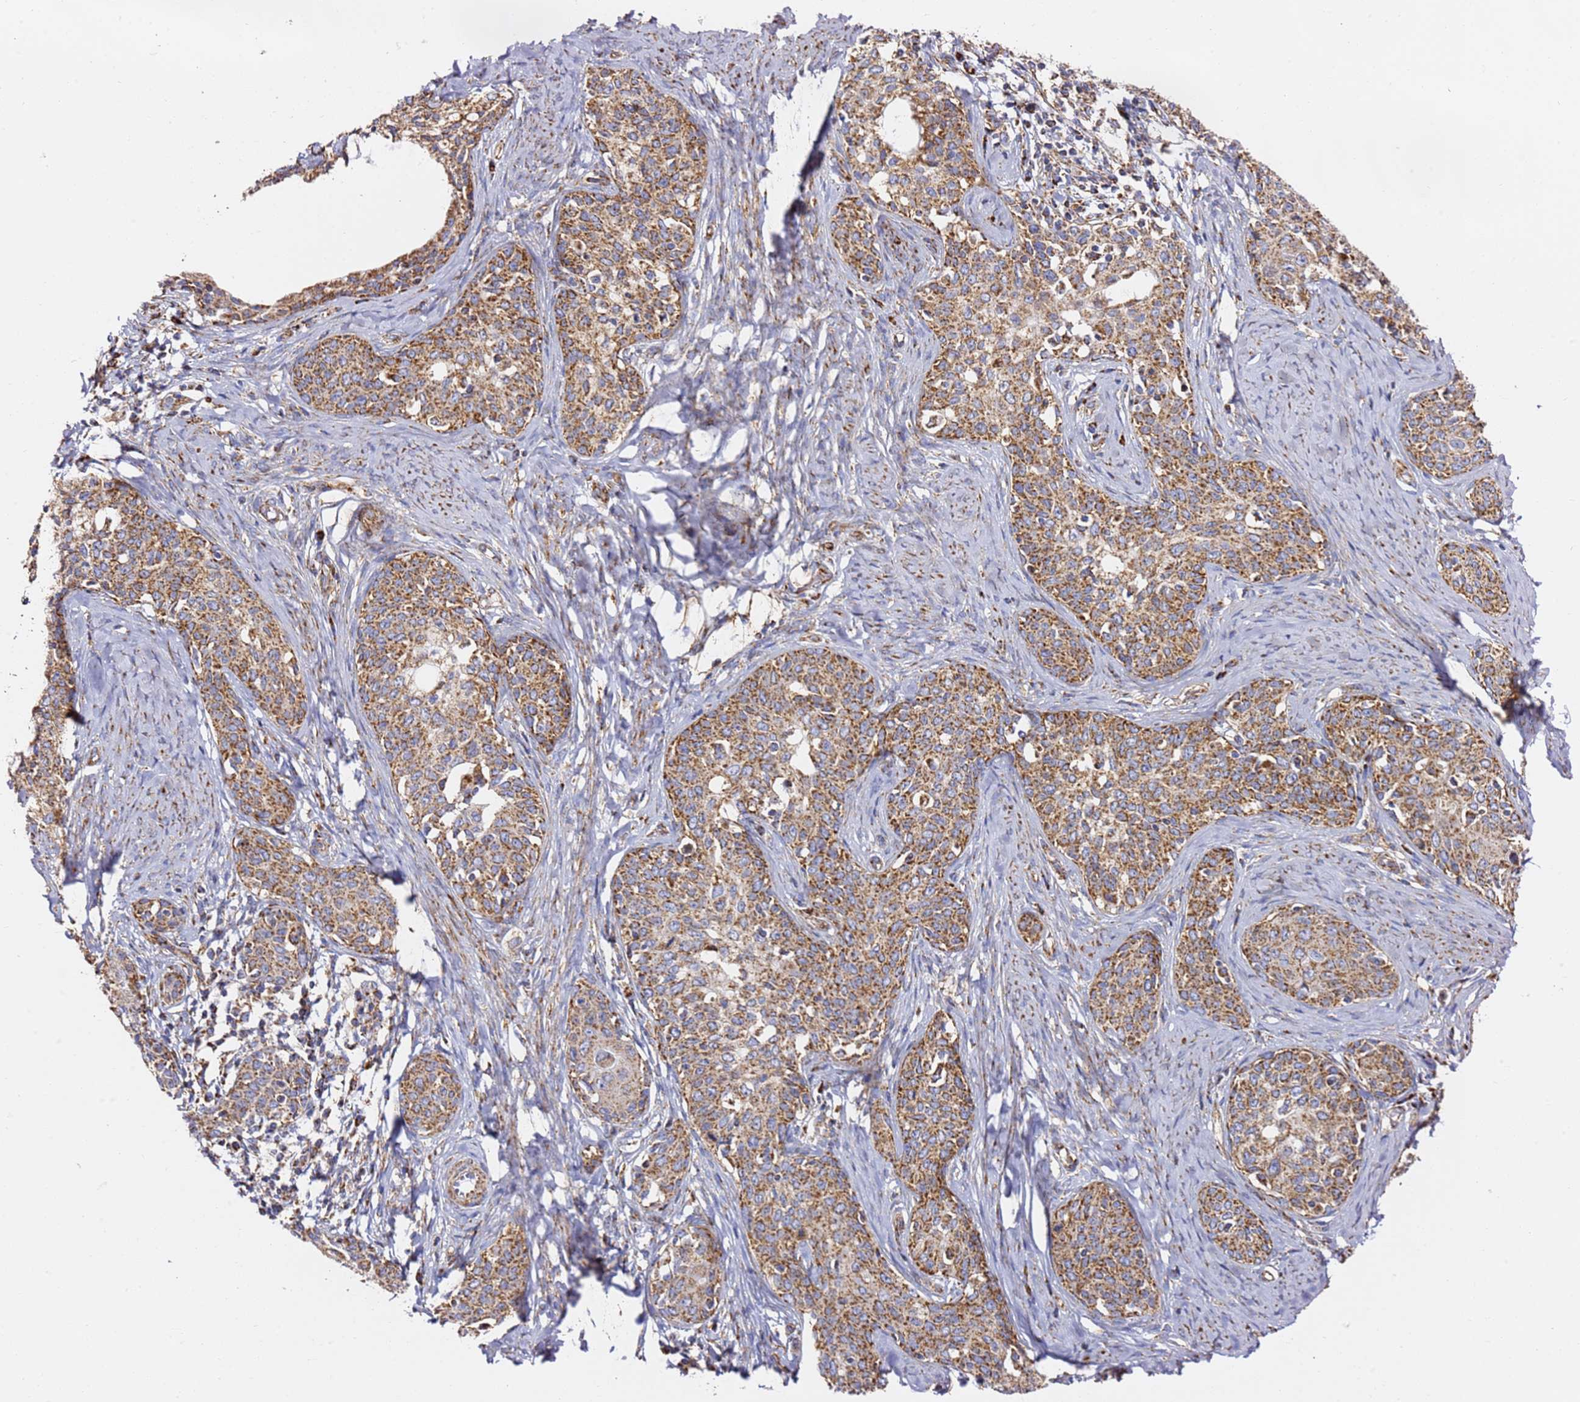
{"staining": {"intensity": "moderate", "quantity": ">75%", "location": "cytoplasmic/membranous"}, "tissue": "cervical cancer", "cell_type": "Tumor cells", "image_type": "cancer", "snomed": [{"axis": "morphology", "description": "Squamous cell carcinoma, NOS"}, {"axis": "morphology", "description": "Adenocarcinoma, NOS"}, {"axis": "topography", "description": "Cervix"}], "caption": "A medium amount of moderate cytoplasmic/membranous positivity is seen in about >75% of tumor cells in cervical squamous cell carcinoma tissue. Using DAB (3,3'-diaminobenzidine) (brown) and hematoxylin (blue) stains, captured at high magnification using brightfield microscopy.", "gene": "NDUFA3", "patient": {"sex": "female", "age": 52}}